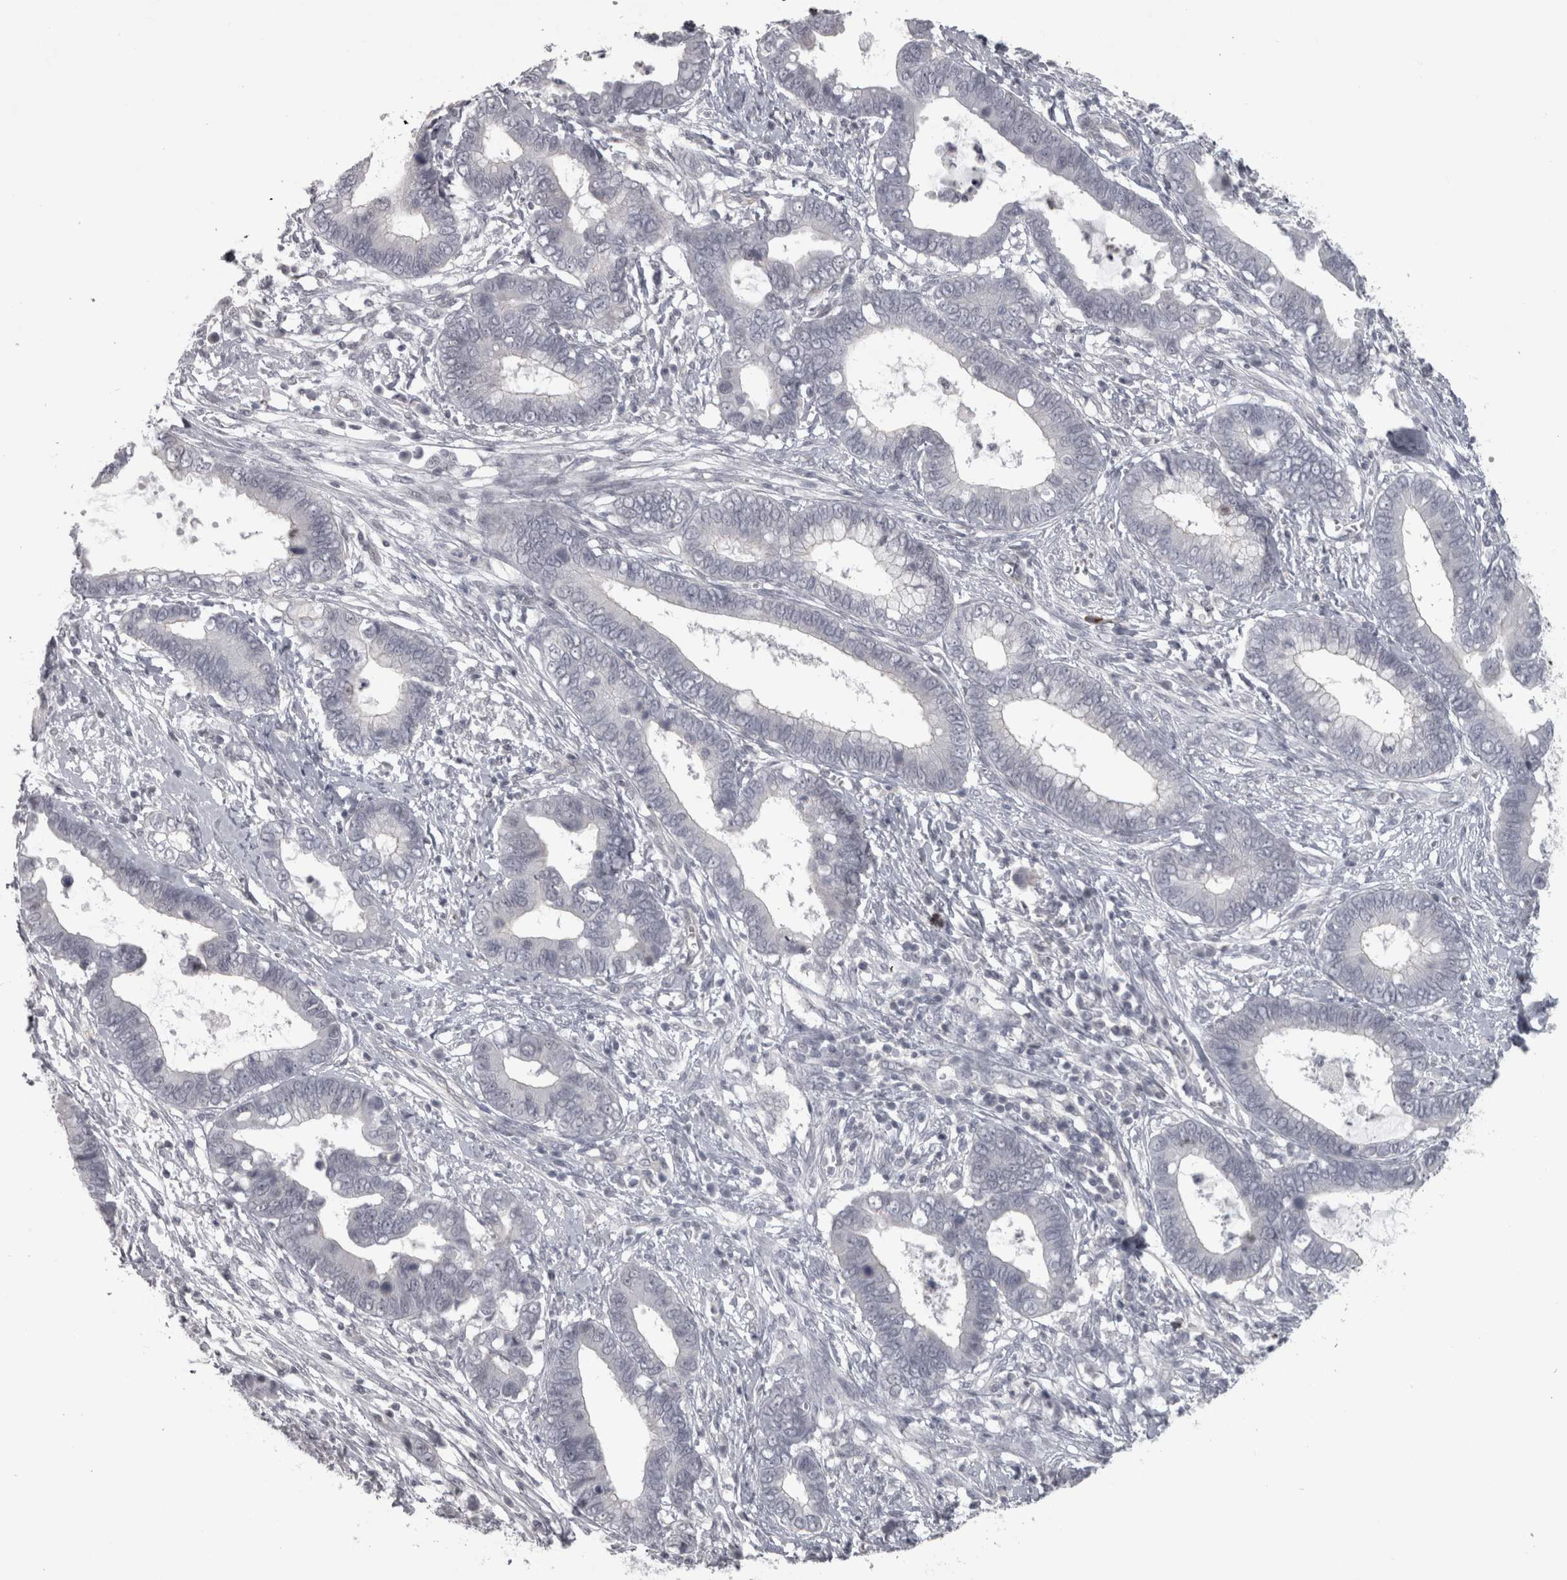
{"staining": {"intensity": "negative", "quantity": "none", "location": "none"}, "tissue": "cervical cancer", "cell_type": "Tumor cells", "image_type": "cancer", "snomed": [{"axis": "morphology", "description": "Adenocarcinoma, NOS"}, {"axis": "topography", "description": "Cervix"}], "caption": "High magnification brightfield microscopy of cervical cancer stained with DAB (brown) and counterstained with hematoxylin (blue): tumor cells show no significant positivity. Brightfield microscopy of immunohistochemistry (IHC) stained with DAB (brown) and hematoxylin (blue), captured at high magnification.", "gene": "PPP1R12B", "patient": {"sex": "female", "age": 44}}